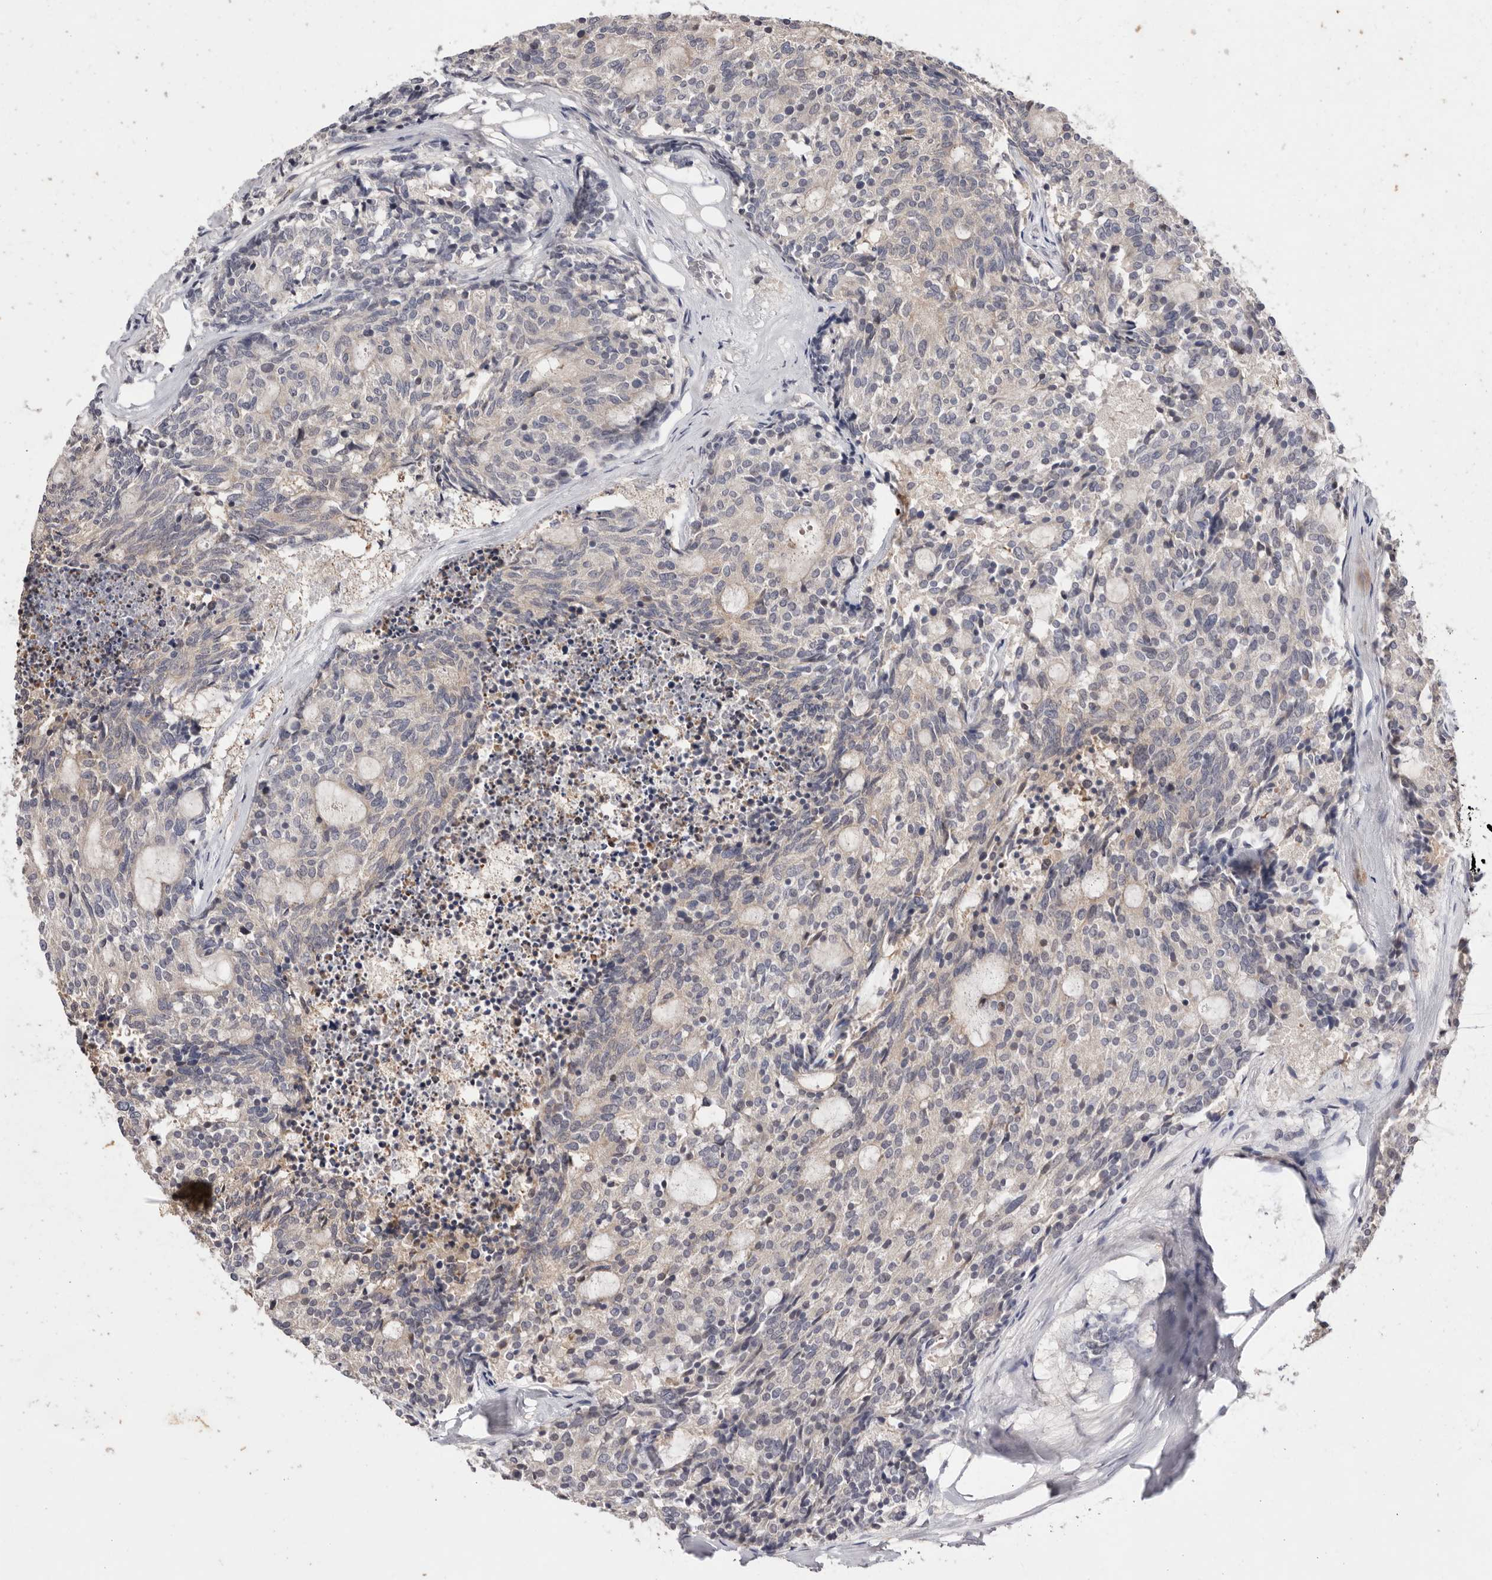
{"staining": {"intensity": "negative", "quantity": "none", "location": "none"}, "tissue": "carcinoid", "cell_type": "Tumor cells", "image_type": "cancer", "snomed": [{"axis": "morphology", "description": "Carcinoid, malignant, NOS"}, {"axis": "topography", "description": "Pancreas"}], "caption": "High magnification brightfield microscopy of carcinoid (malignant) stained with DAB (3,3'-diaminobenzidine) (brown) and counterstained with hematoxylin (blue): tumor cells show no significant expression.", "gene": "DOP1A", "patient": {"sex": "female", "age": 54}}